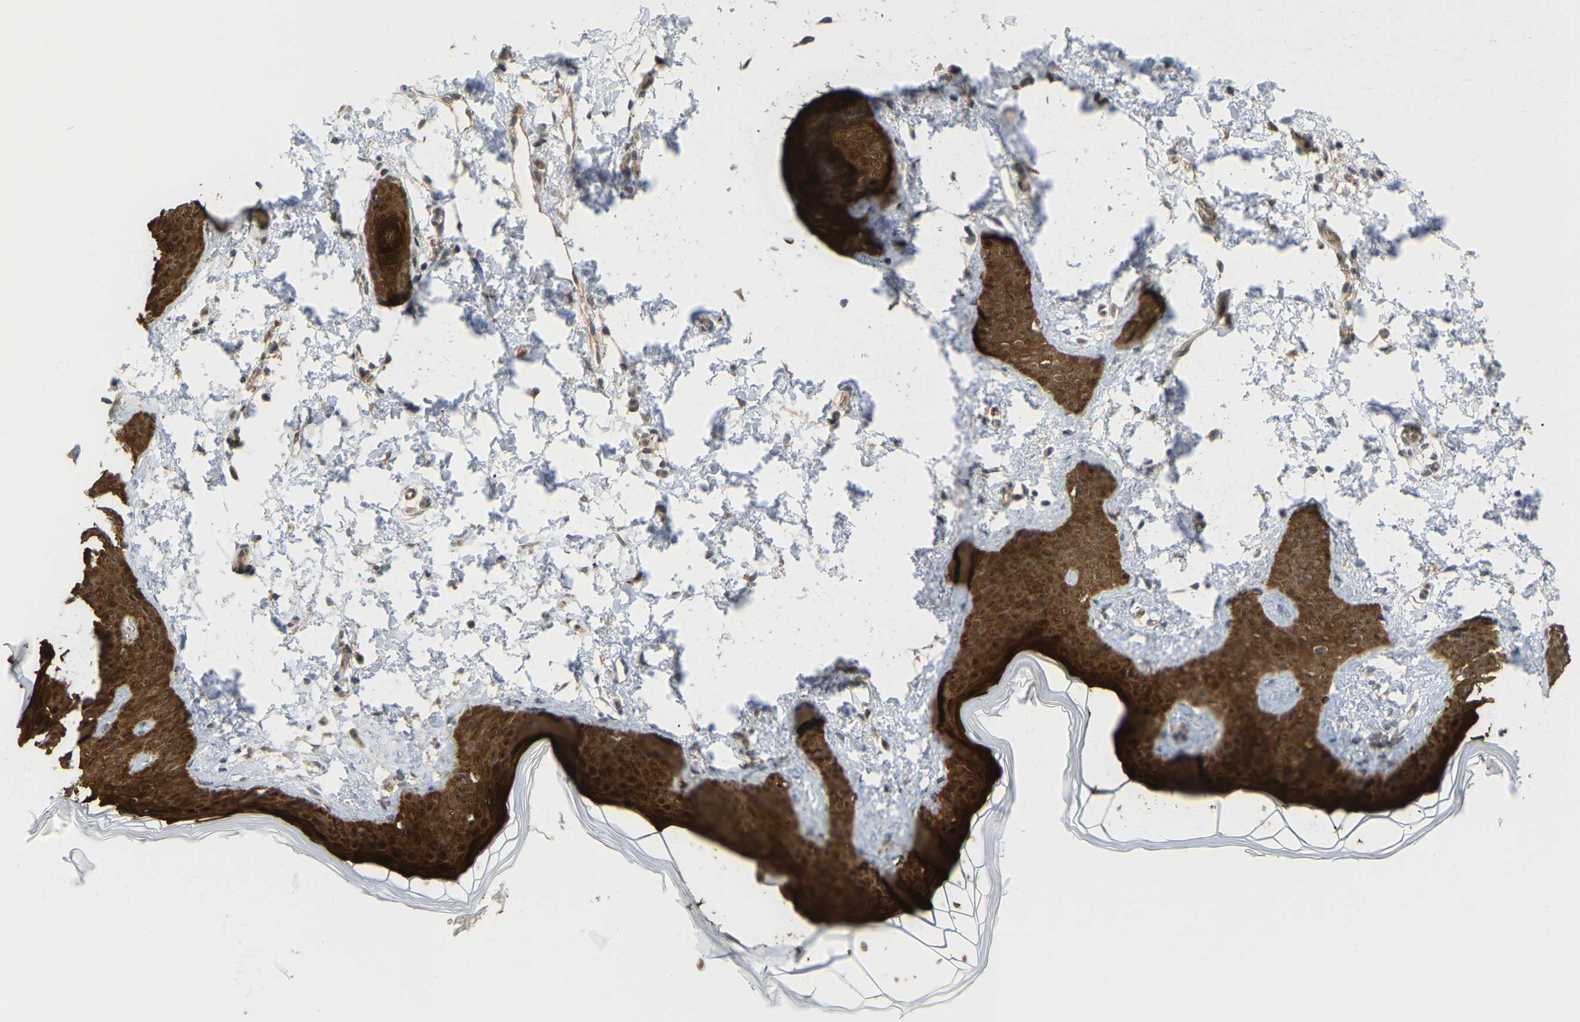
{"staining": {"intensity": "weak", "quantity": ">75%", "location": "cytoplasmic/membranous"}, "tissue": "skin", "cell_type": "Fibroblasts", "image_type": "normal", "snomed": [{"axis": "morphology", "description": "Normal tissue, NOS"}, {"axis": "topography", "description": "Skin"}], "caption": "The histopathology image exhibits staining of normal skin, revealing weak cytoplasmic/membranous protein positivity (brown color) within fibroblasts.", "gene": "SERPINB5", "patient": {"sex": "female", "age": 17}}